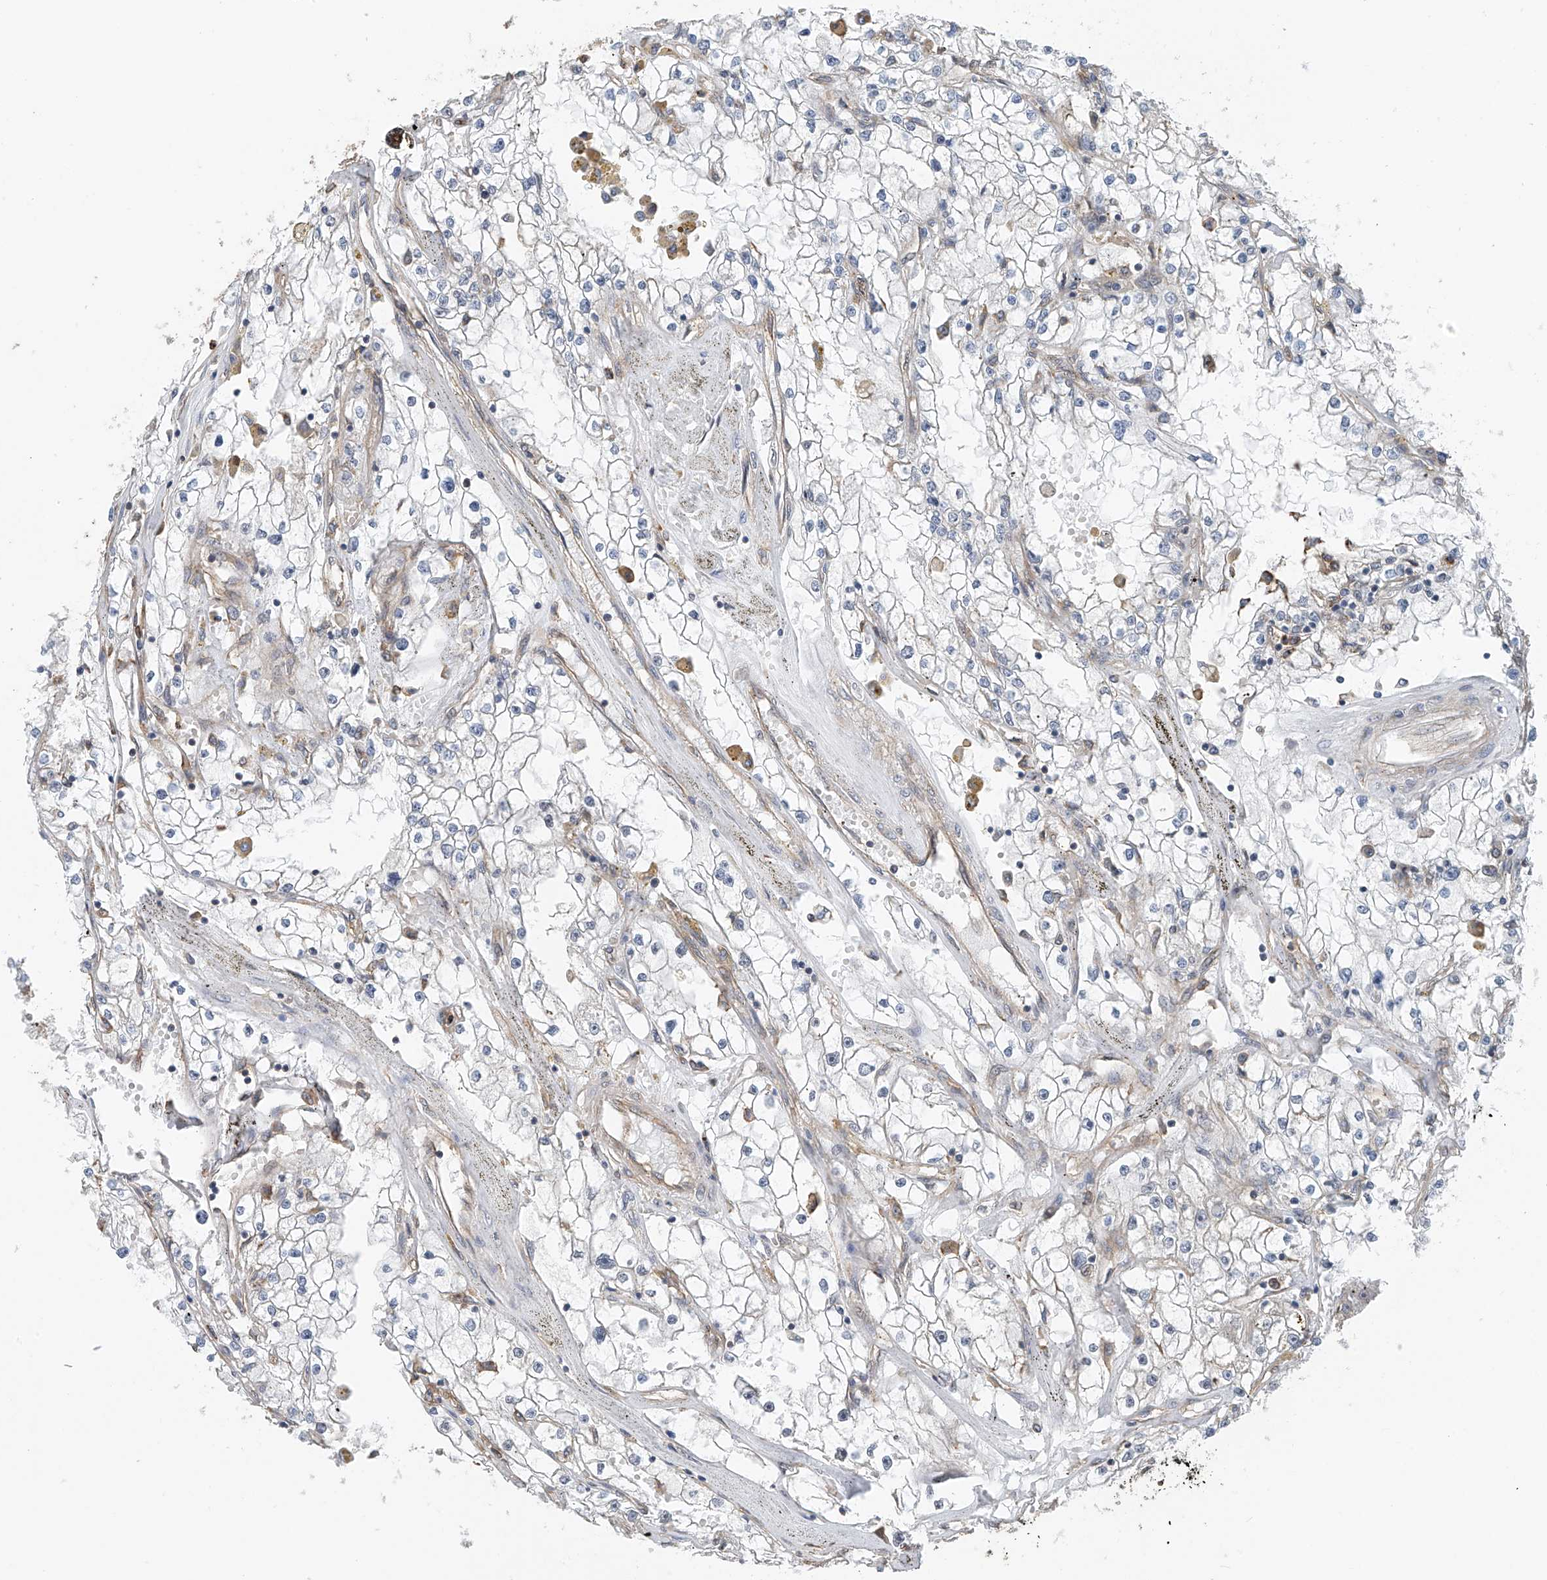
{"staining": {"intensity": "negative", "quantity": "none", "location": "none"}, "tissue": "renal cancer", "cell_type": "Tumor cells", "image_type": "cancer", "snomed": [{"axis": "morphology", "description": "Adenocarcinoma, NOS"}, {"axis": "topography", "description": "Kidney"}], "caption": "IHC histopathology image of neoplastic tissue: human renal adenocarcinoma stained with DAB shows no significant protein staining in tumor cells. Brightfield microscopy of immunohistochemistry (IHC) stained with DAB (brown) and hematoxylin (blue), captured at high magnification.", "gene": "ZNF189", "patient": {"sex": "male", "age": 56}}